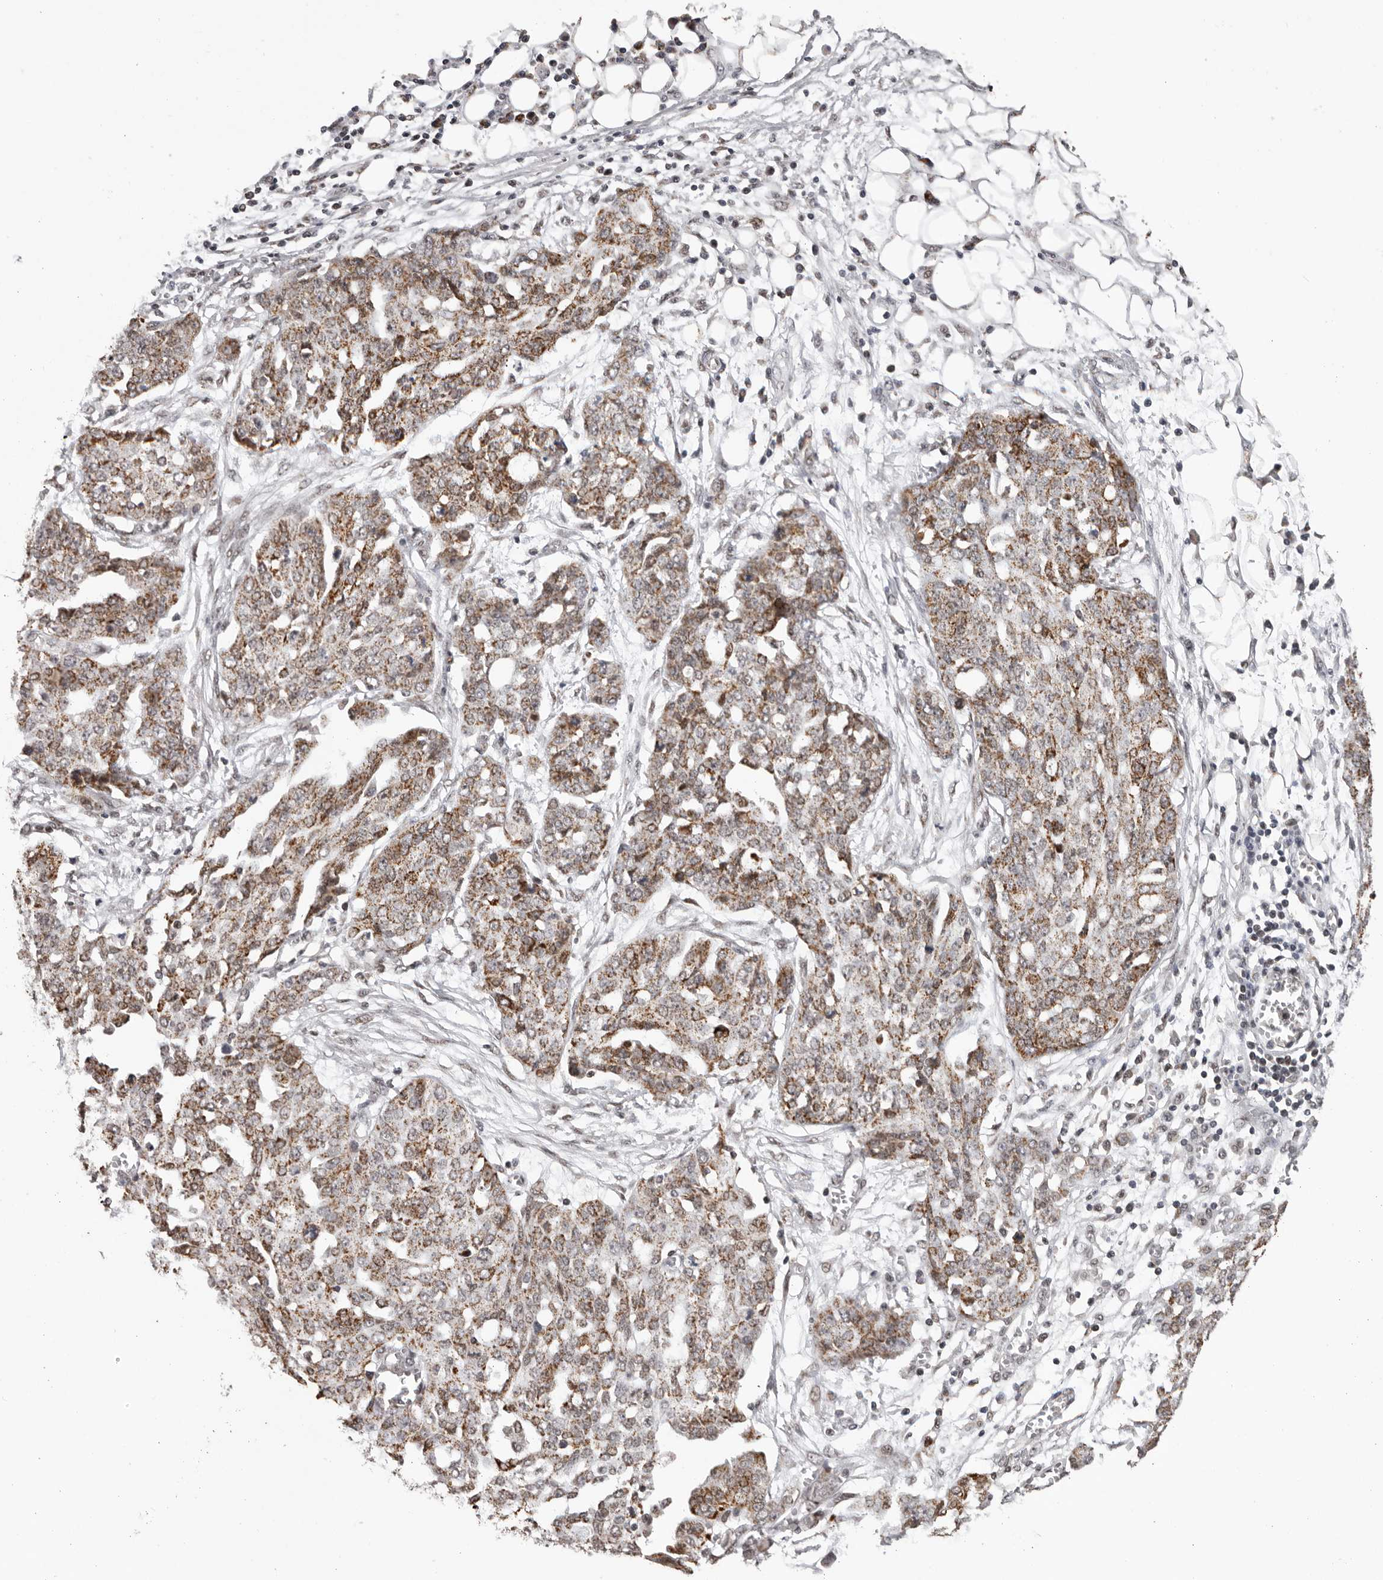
{"staining": {"intensity": "moderate", "quantity": ">75%", "location": "cytoplasmic/membranous"}, "tissue": "ovarian cancer", "cell_type": "Tumor cells", "image_type": "cancer", "snomed": [{"axis": "morphology", "description": "Cystadenocarcinoma, serous, NOS"}, {"axis": "topography", "description": "Soft tissue"}, {"axis": "topography", "description": "Ovary"}], "caption": "Tumor cells demonstrate medium levels of moderate cytoplasmic/membranous expression in about >75% of cells in human ovarian cancer.", "gene": "C17orf99", "patient": {"sex": "female", "age": 57}}